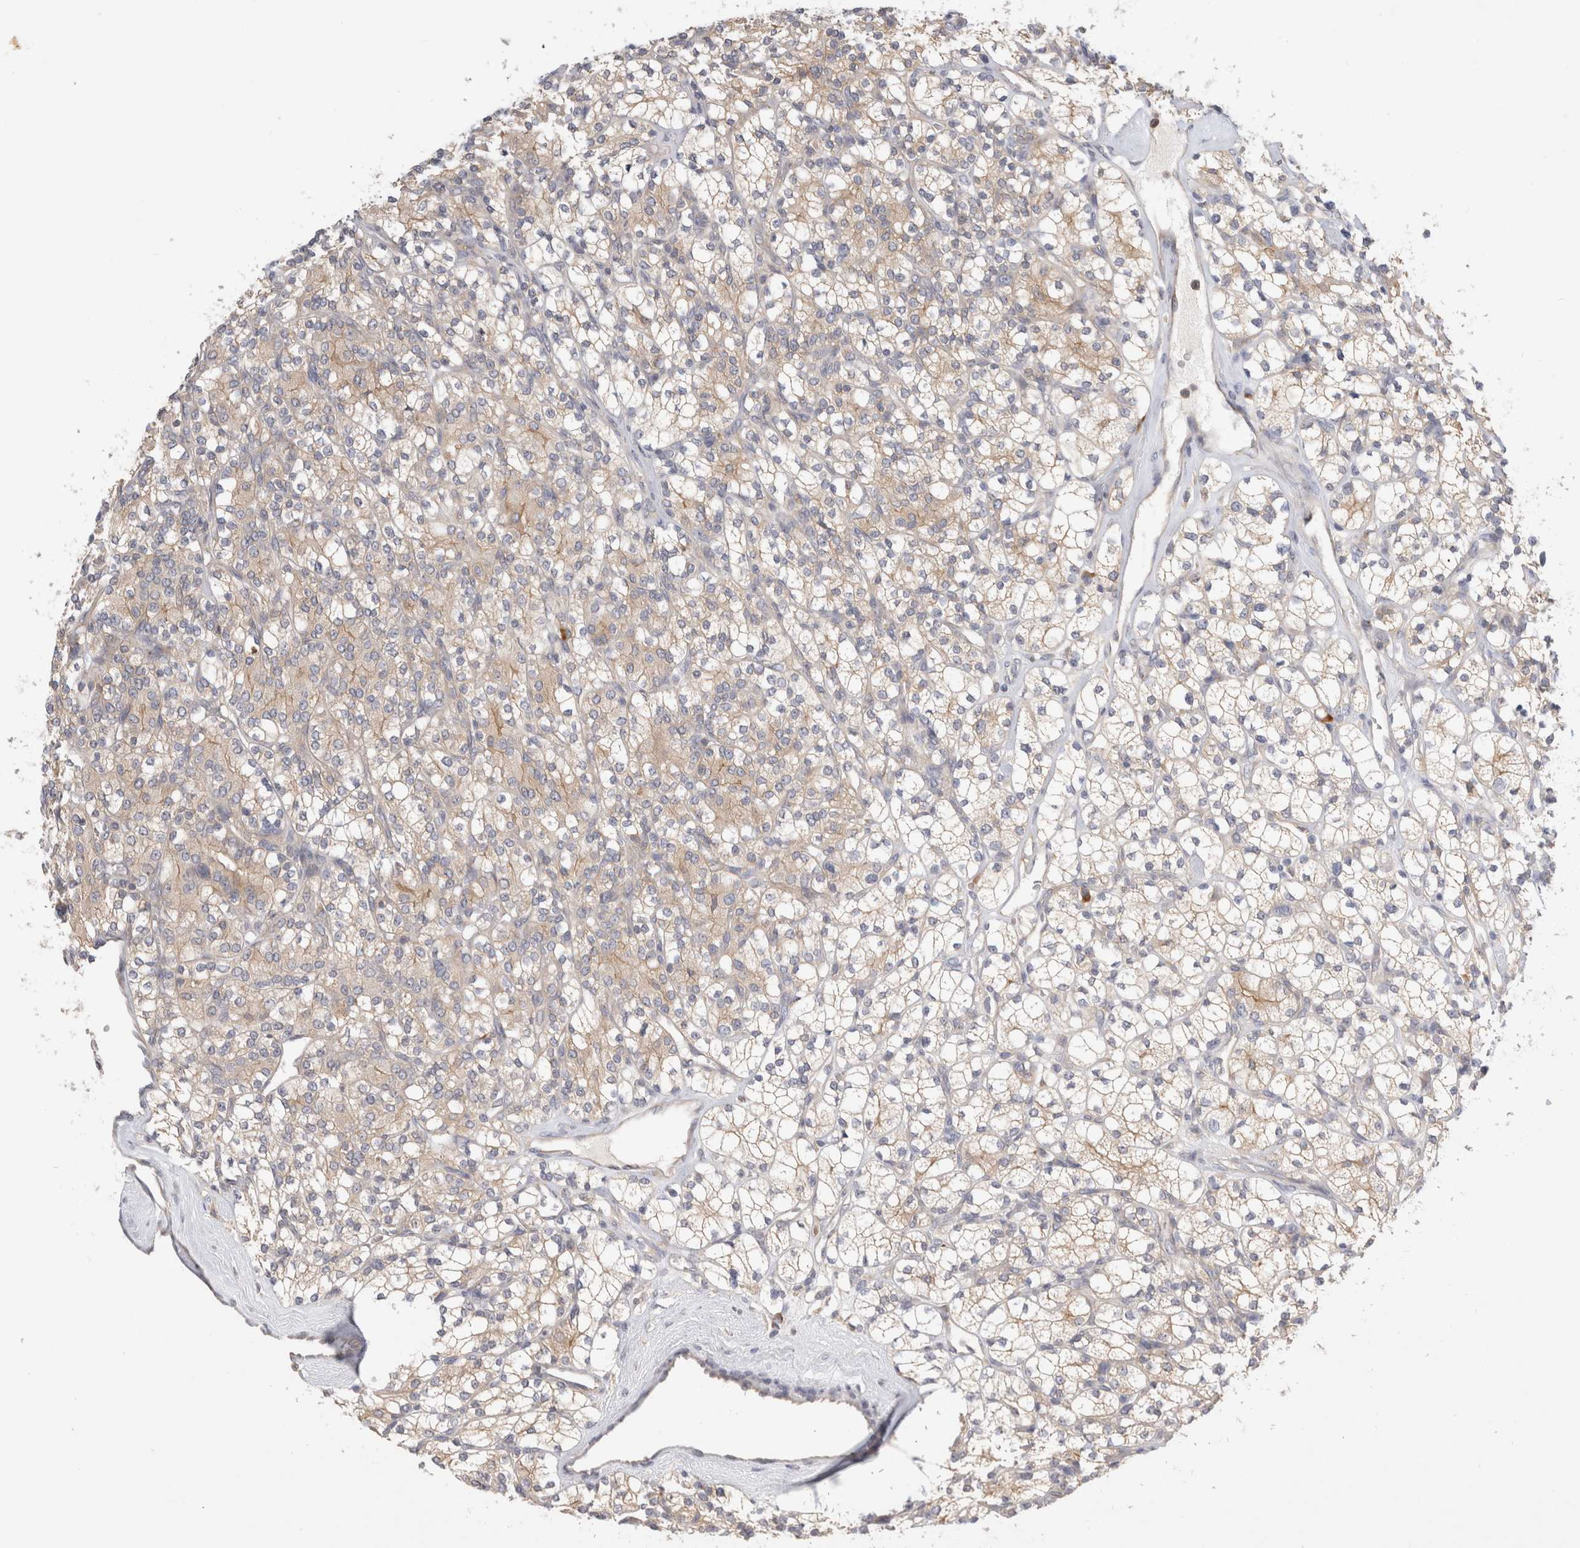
{"staining": {"intensity": "weak", "quantity": "<25%", "location": "cytoplasmic/membranous"}, "tissue": "renal cancer", "cell_type": "Tumor cells", "image_type": "cancer", "snomed": [{"axis": "morphology", "description": "Adenocarcinoma, NOS"}, {"axis": "topography", "description": "Kidney"}], "caption": "Immunohistochemistry photomicrograph of adenocarcinoma (renal) stained for a protein (brown), which reveals no staining in tumor cells. (DAB IHC visualized using brightfield microscopy, high magnification).", "gene": "NEDD4L", "patient": {"sex": "male", "age": 77}}